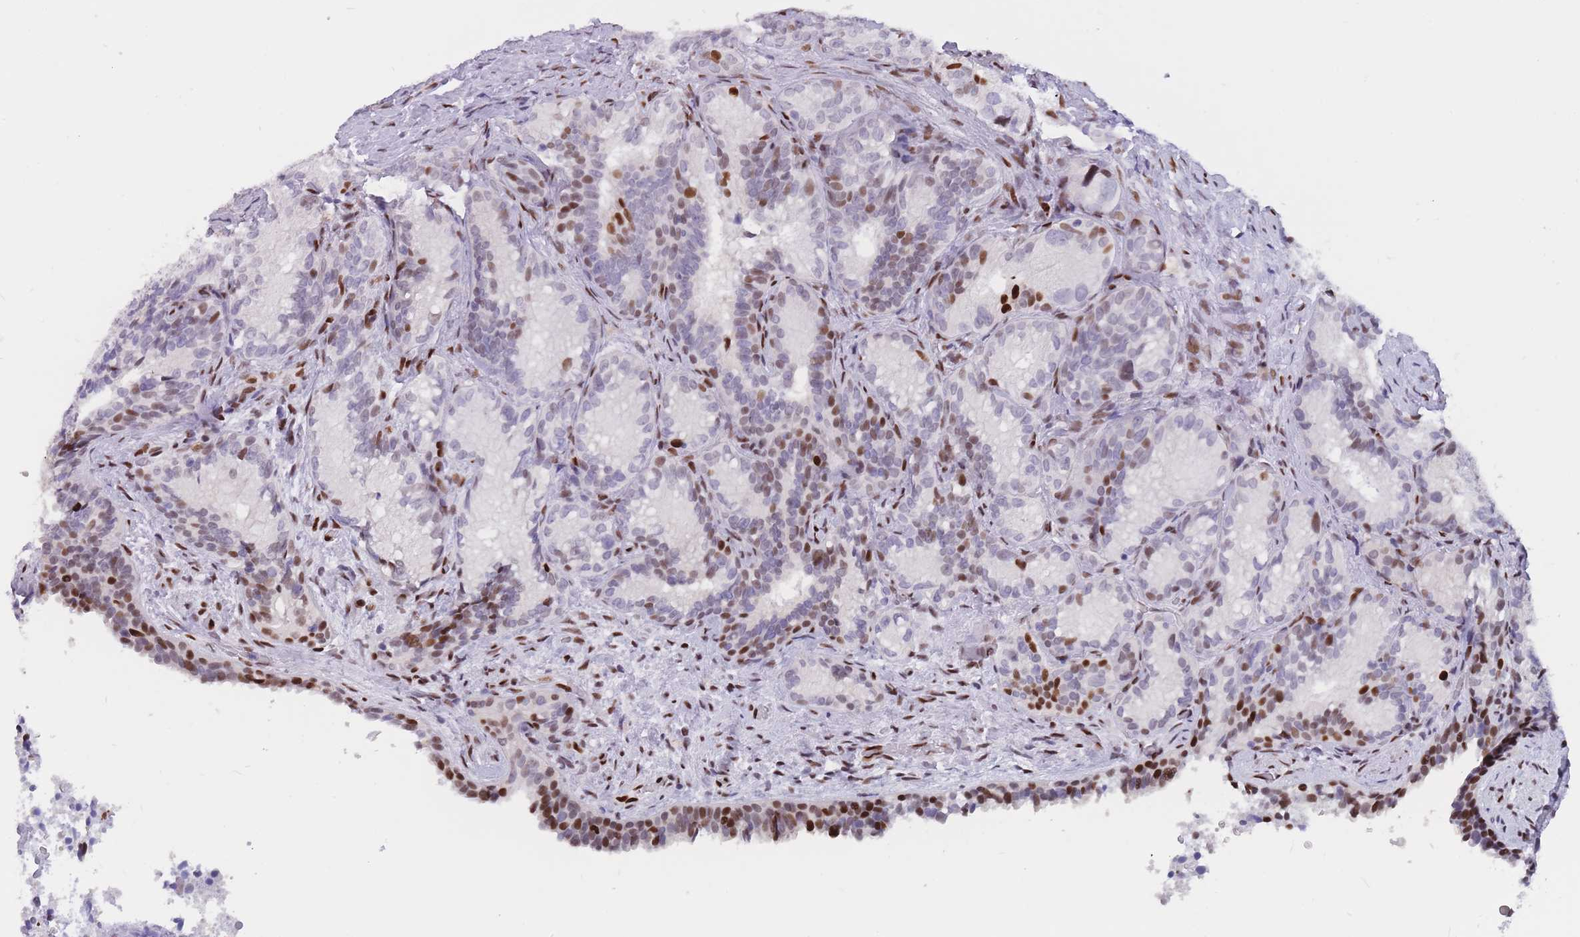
{"staining": {"intensity": "moderate", "quantity": "25%-75%", "location": "nuclear"}, "tissue": "seminal vesicle", "cell_type": "Glandular cells", "image_type": "normal", "snomed": [{"axis": "morphology", "description": "Normal tissue, NOS"}, {"axis": "topography", "description": "Seminal veicle"}], "caption": "Seminal vesicle stained with immunohistochemistry displays moderate nuclear expression in about 25%-75% of glandular cells.", "gene": "NASP", "patient": {"sex": "male", "age": 58}}